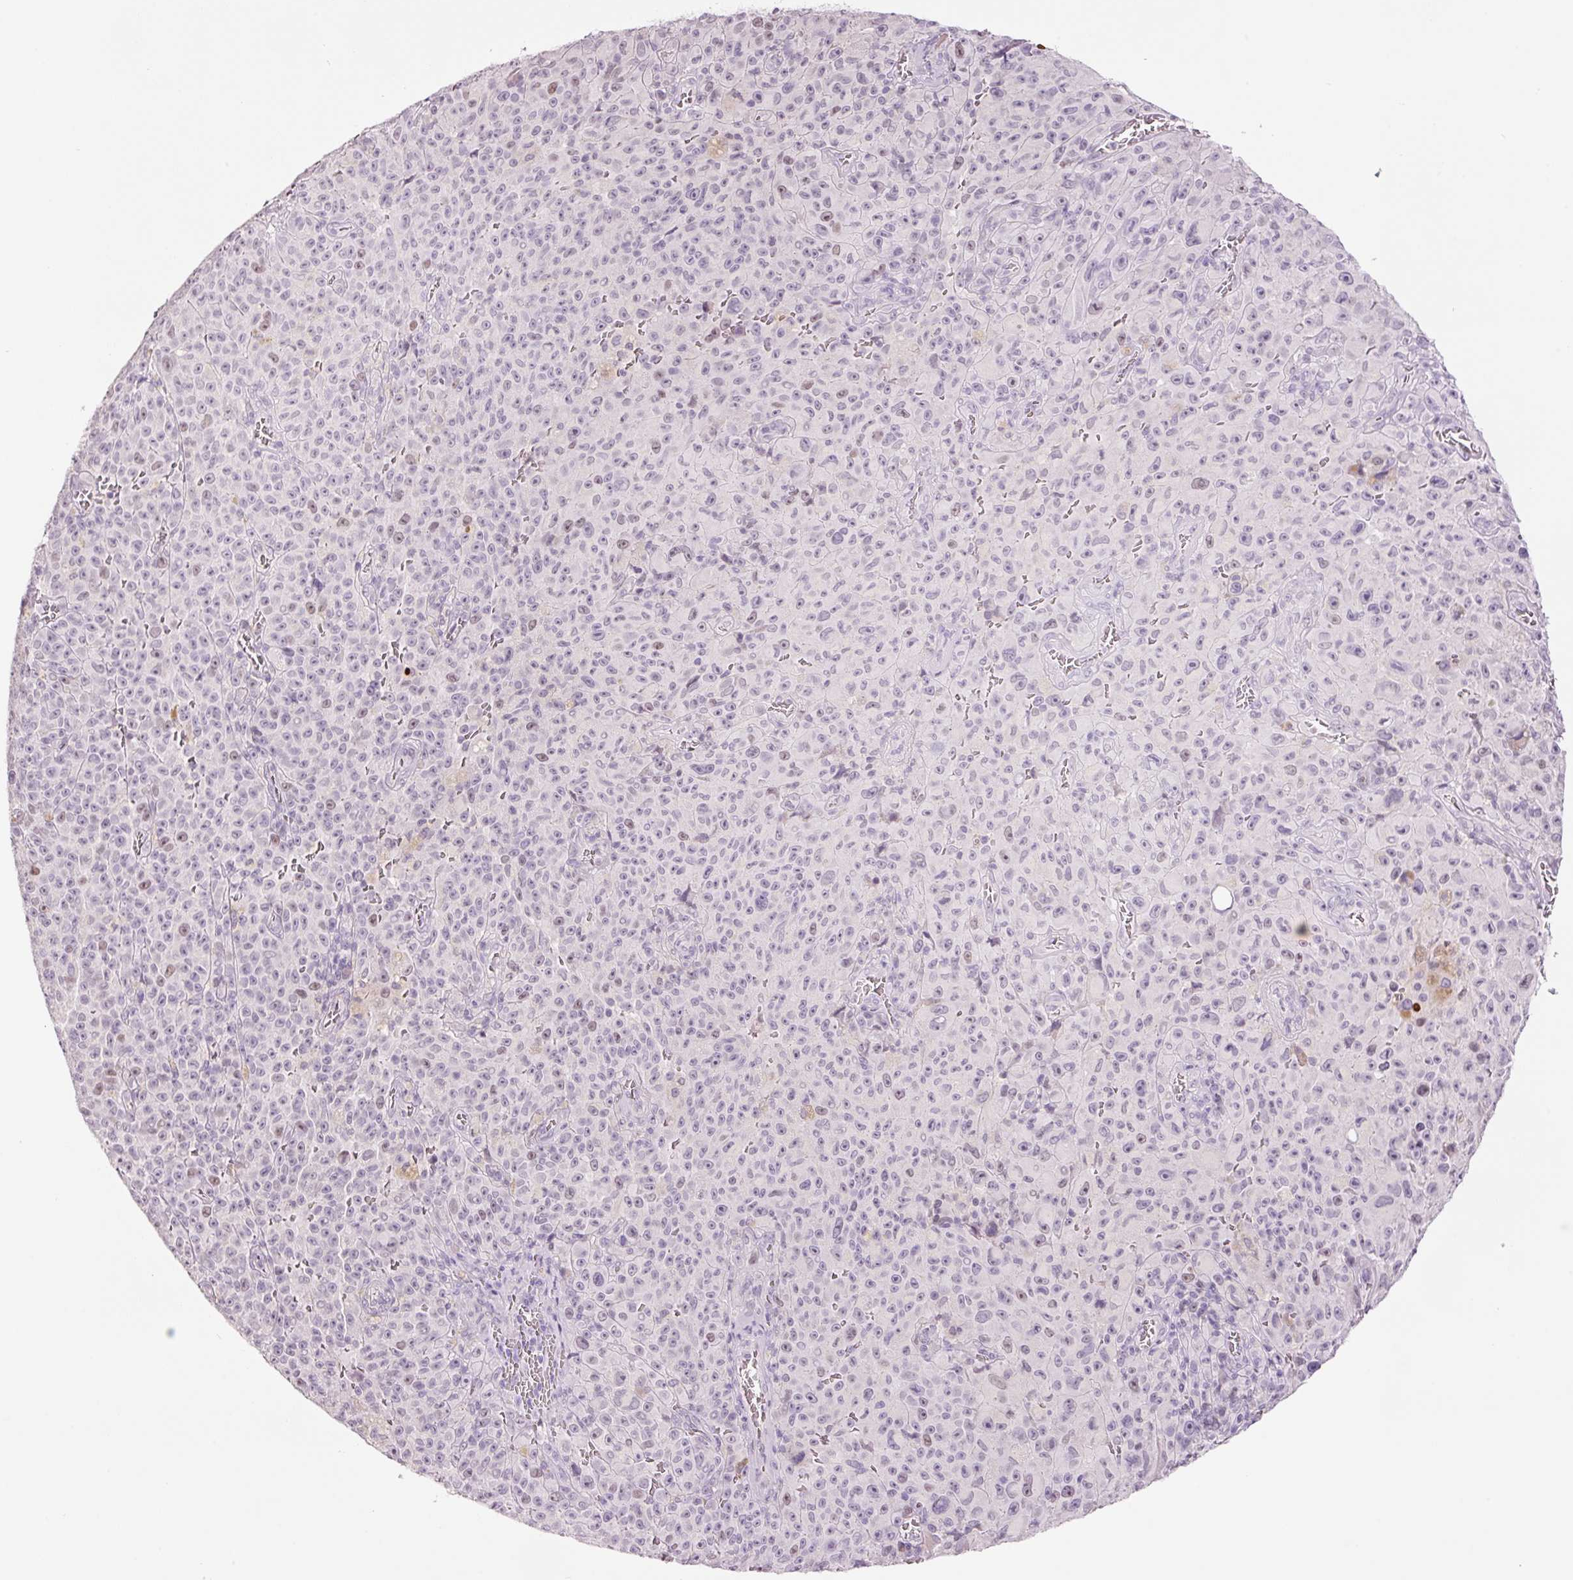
{"staining": {"intensity": "moderate", "quantity": "<25%", "location": "nuclear"}, "tissue": "melanoma", "cell_type": "Tumor cells", "image_type": "cancer", "snomed": [{"axis": "morphology", "description": "Malignant melanoma, NOS"}, {"axis": "topography", "description": "Skin"}], "caption": "Malignant melanoma tissue reveals moderate nuclear positivity in about <25% of tumor cells", "gene": "LY6G6D", "patient": {"sex": "female", "age": 82}}